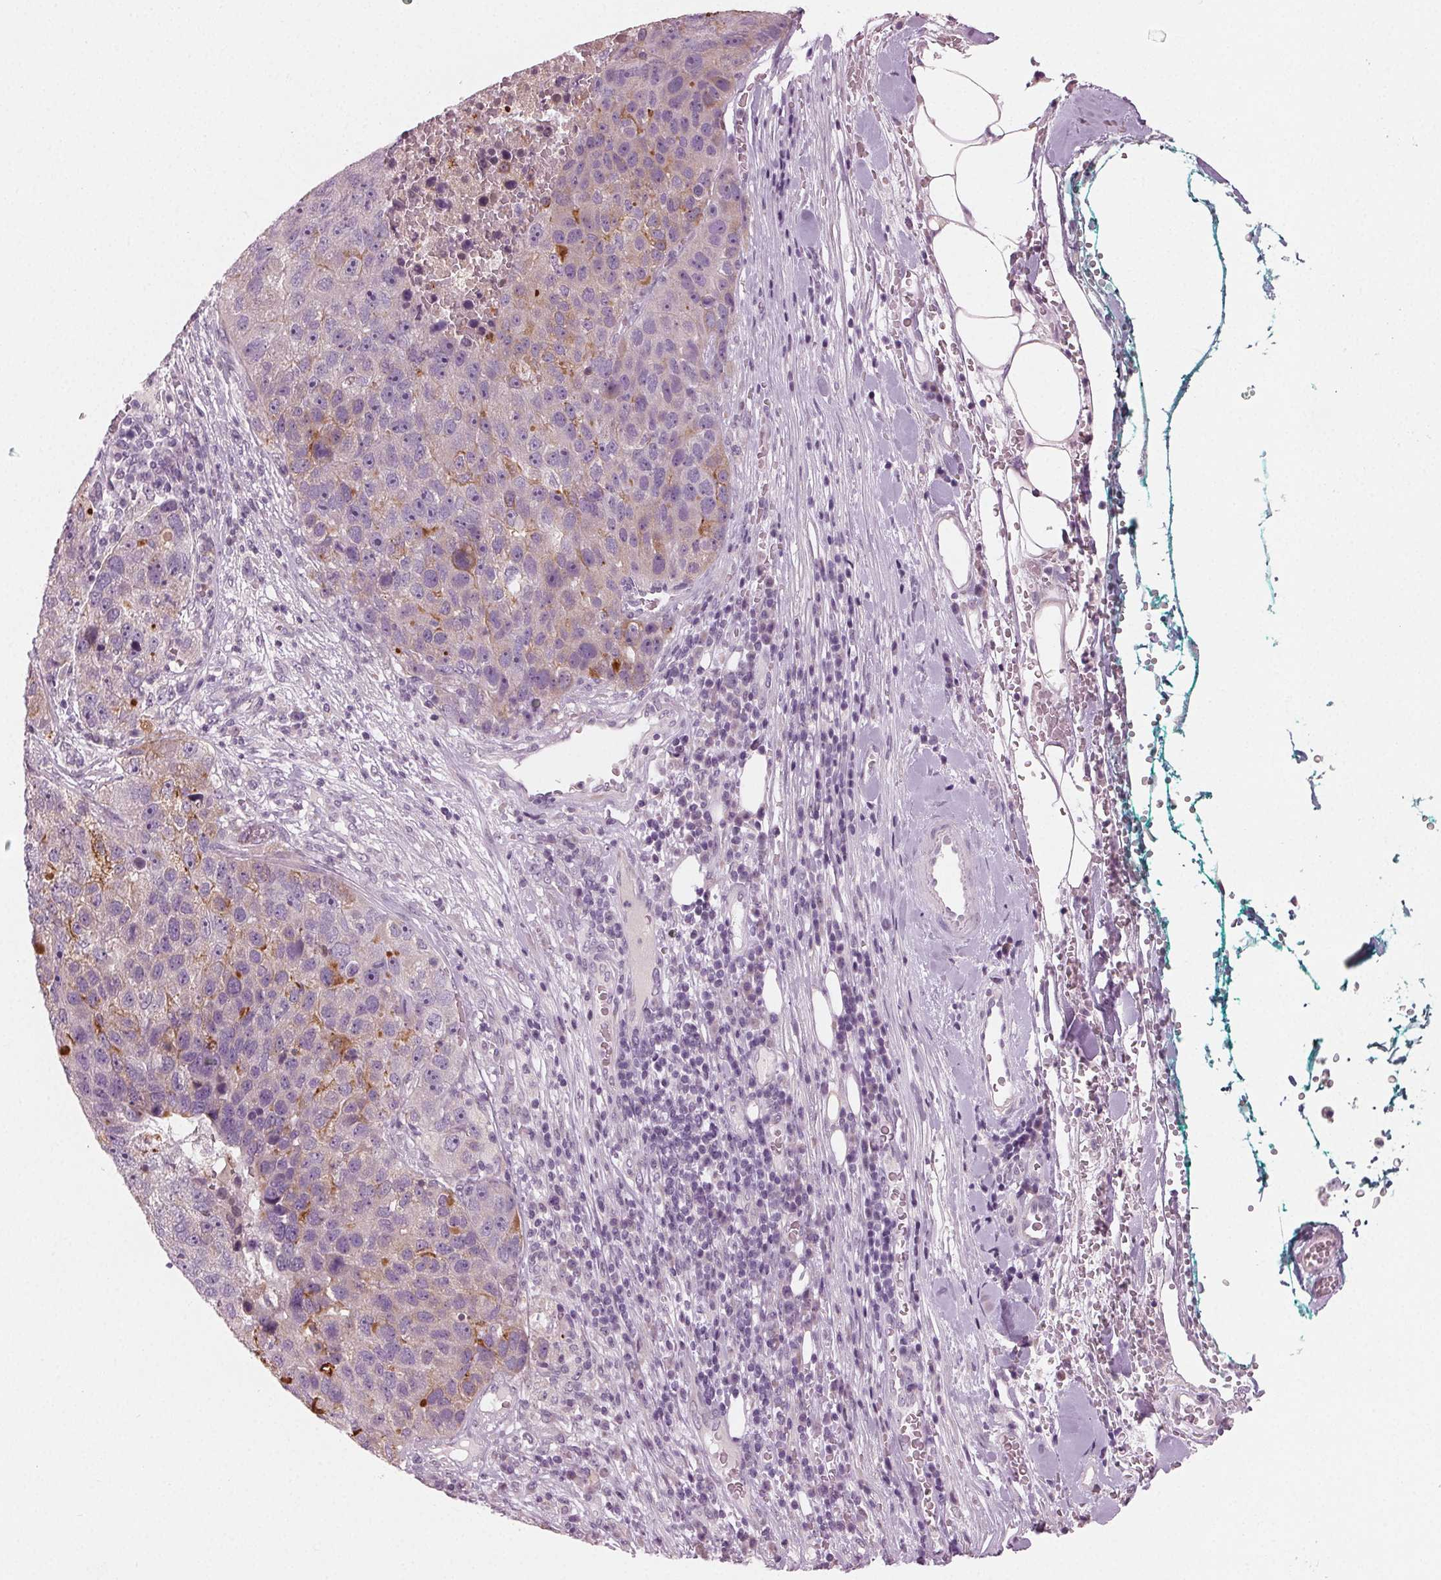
{"staining": {"intensity": "moderate", "quantity": "<25%", "location": "cytoplasmic/membranous"}, "tissue": "pancreatic cancer", "cell_type": "Tumor cells", "image_type": "cancer", "snomed": [{"axis": "morphology", "description": "Adenocarcinoma, NOS"}, {"axis": "topography", "description": "Pancreas"}], "caption": "Immunohistochemical staining of human adenocarcinoma (pancreatic) displays moderate cytoplasmic/membranous protein expression in about <25% of tumor cells. The protein is stained brown, and the nuclei are stained in blue (DAB IHC with brightfield microscopy, high magnification).", "gene": "PRAP1", "patient": {"sex": "female", "age": 61}}